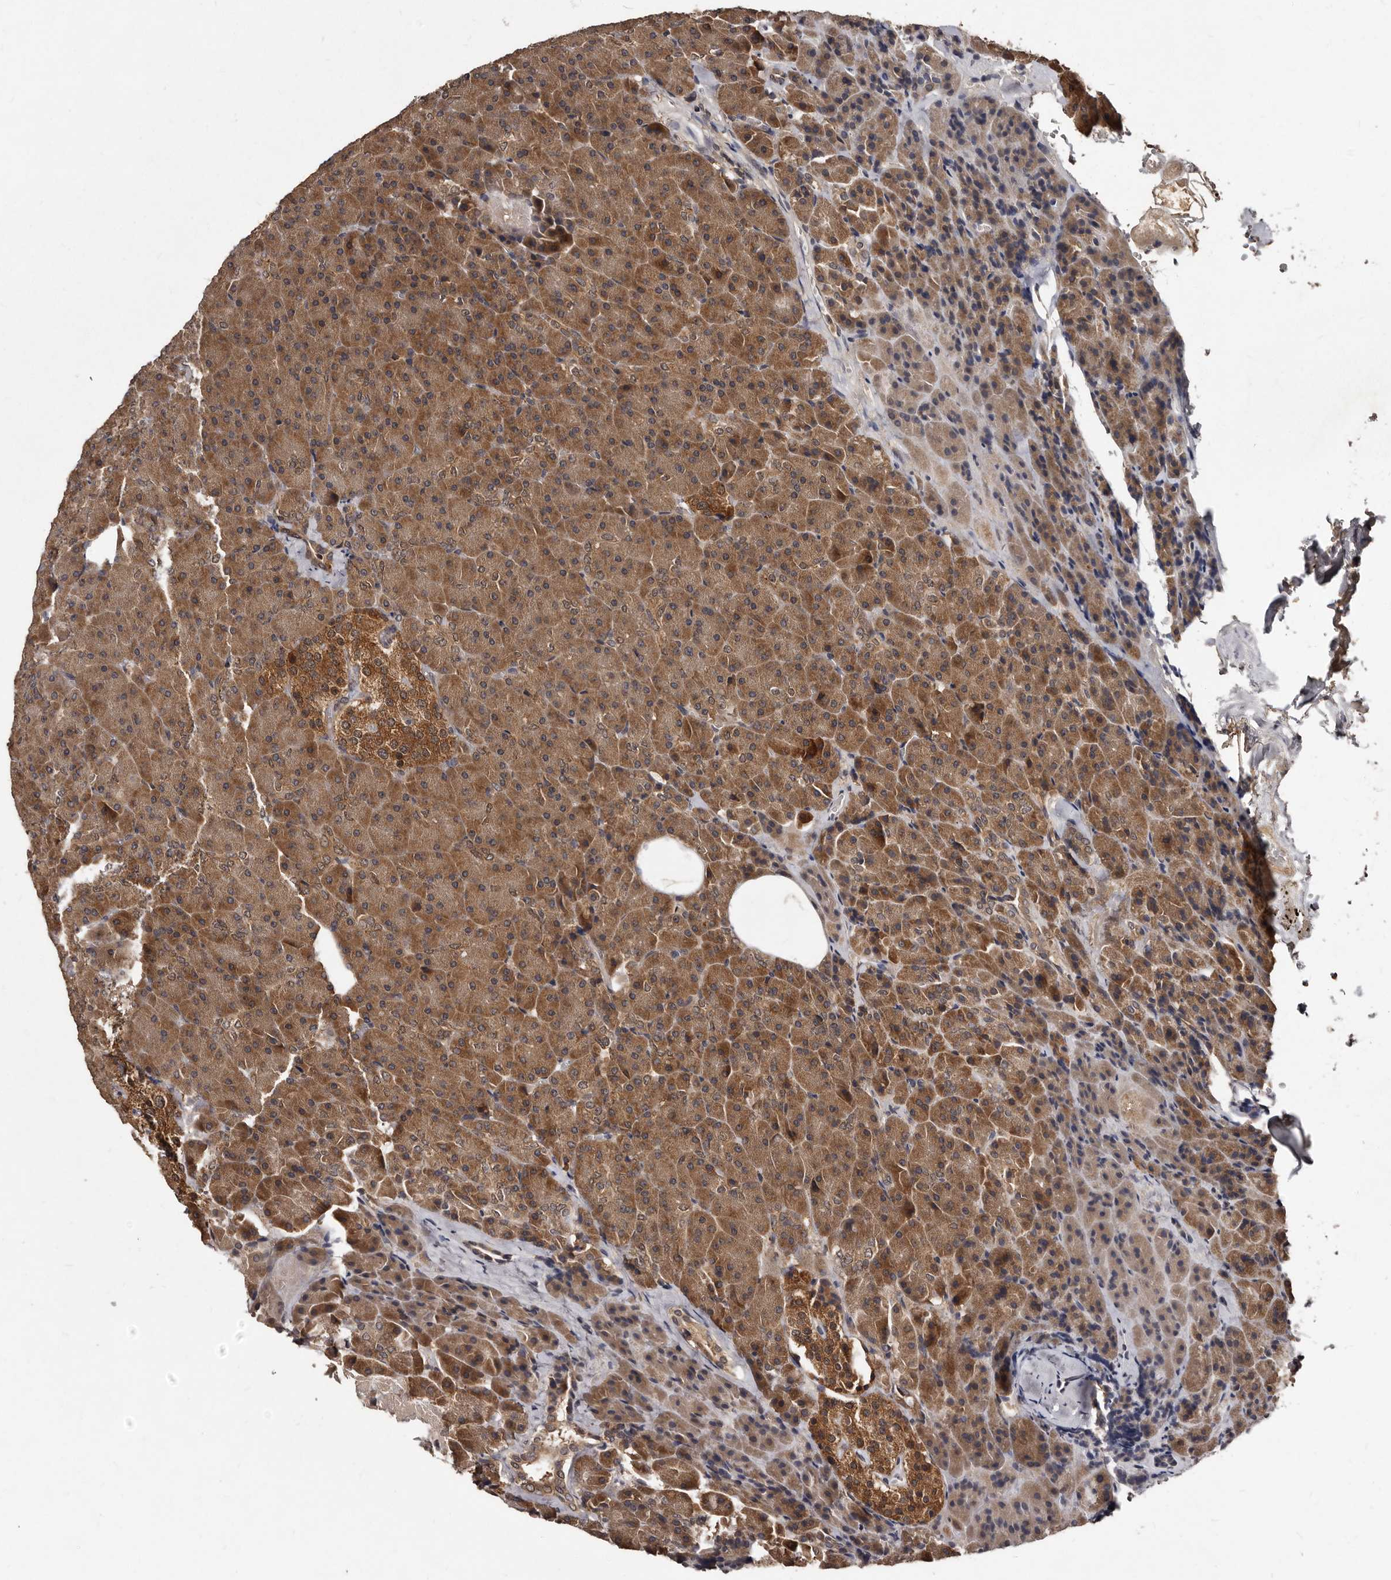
{"staining": {"intensity": "moderate", "quantity": ">75%", "location": "cytoplasmic/membranous"}, "tissue": "pancreas", "cell_type": "Exocrine glandular cells", "image_type": "normal", "snomed": [{"axis": "morphology", "description": "Normal tissue, NOS"}, {"axis": "morphology", "description": "Carcinoid, malignant, NOS"}, {"axis": "topography", "description": "Pancreas"}], "caption": "Immunohistochemical staining of normal pancreas displays moderate cytoplasmic/membranous protein expression in about >75% of exocrine glandular cells. (Brightfield microscopy of DAB IHC at high magnification).", "gene": "PMVK", "patient": {"sex": "female", "age": 35}}